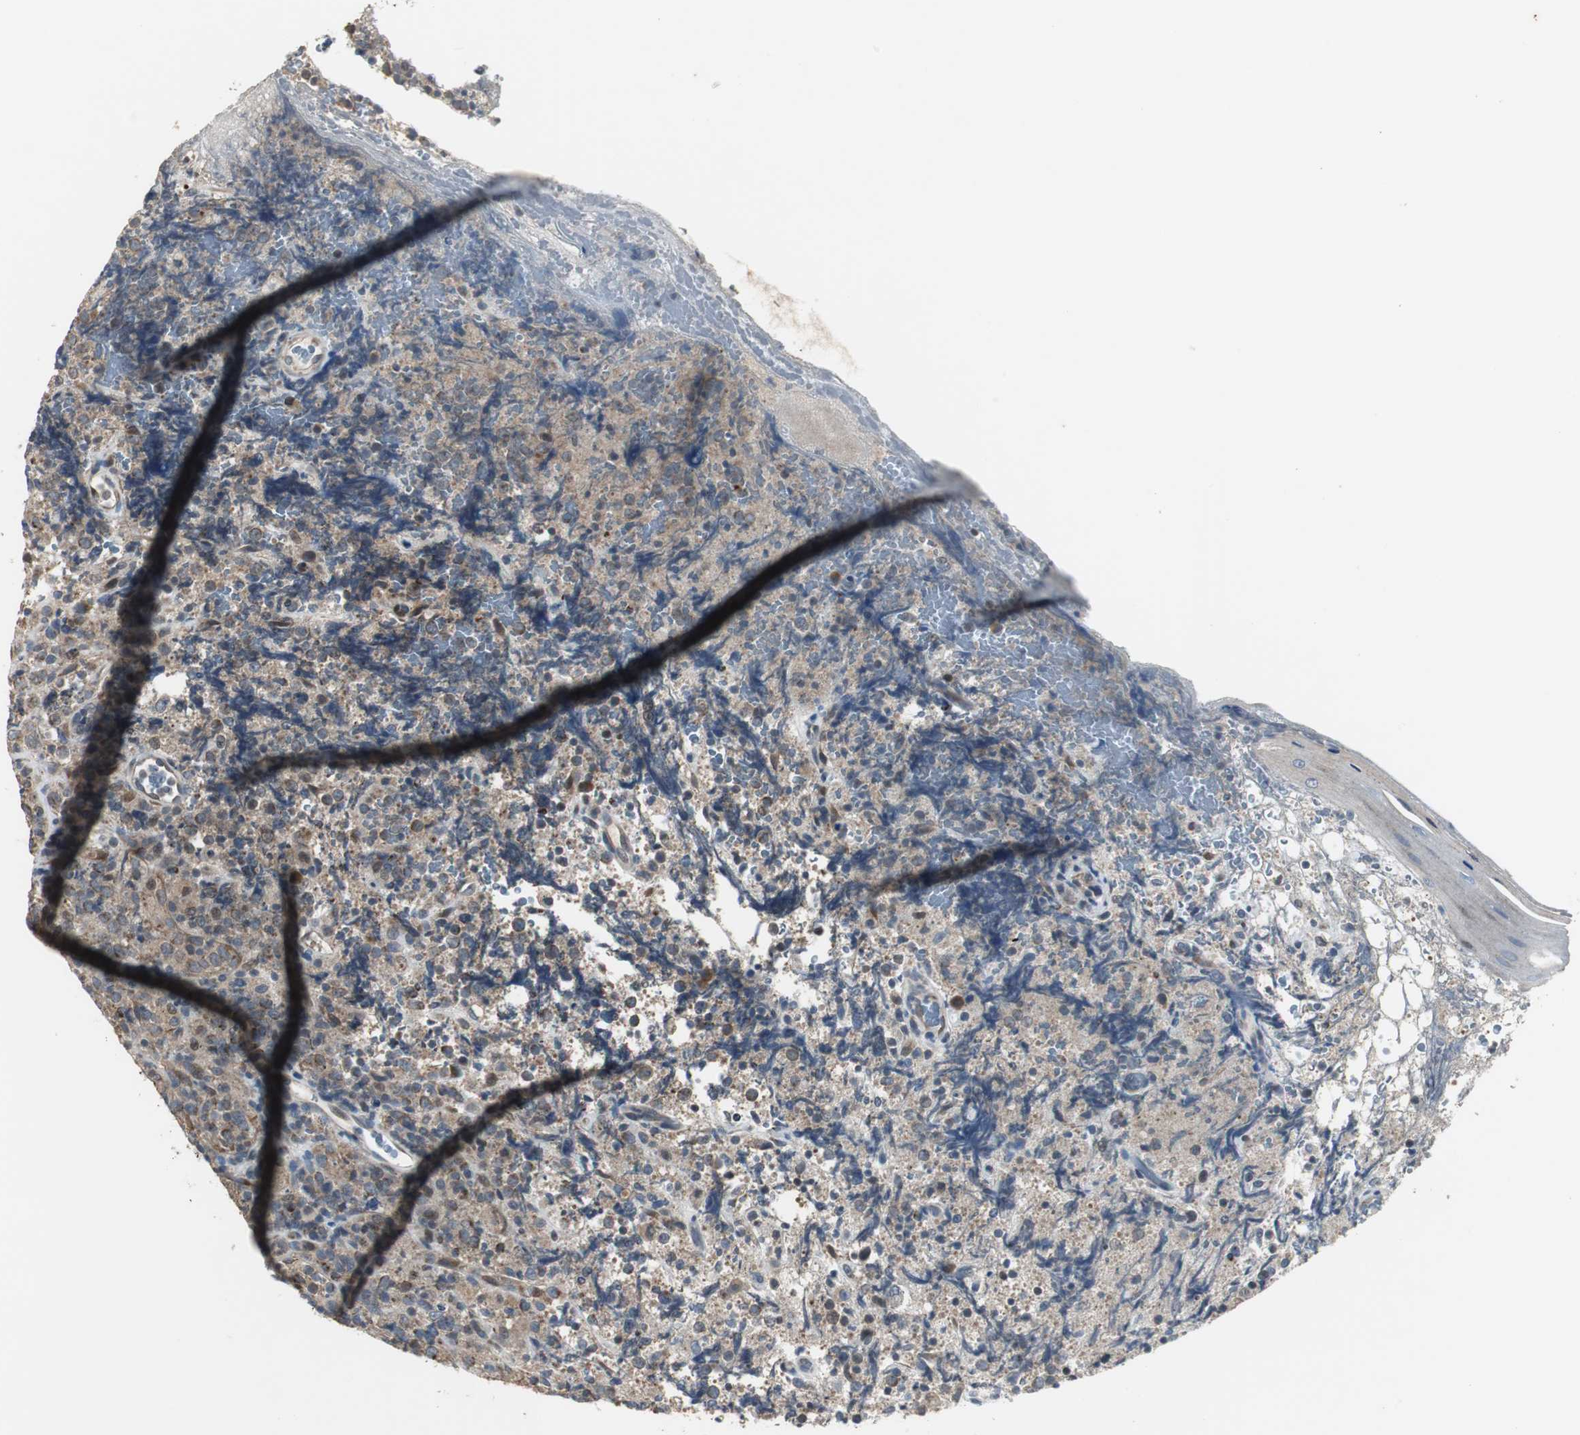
{"staining": {"intensity": "weak", "quantity": ">75%", "location": "cytoplasmic/membranous"}, "tissue": "lymphoma", "cell_type": "Tumor cells", "image_type": "cancer", "snomed": [{"axis": "morphology", "description": "Malignant lymphoma, non-Hodgkin's type, High grade"}, {"axis": "topography", "description": "Tonsil"}], "caption": "Tumor cells reveal low levels of weak cytoplasmic/membranous staining in about >75% of cells in human high-grade malignant lymphoma, non-Hodgkin's type. The protein of interest is stained brown, and the nuclei are stained in blue (DAB IHC with brightfield microscopy, high magnification).", "gene": "MYT1", "patient": {"sex": "female", "age": 36}}